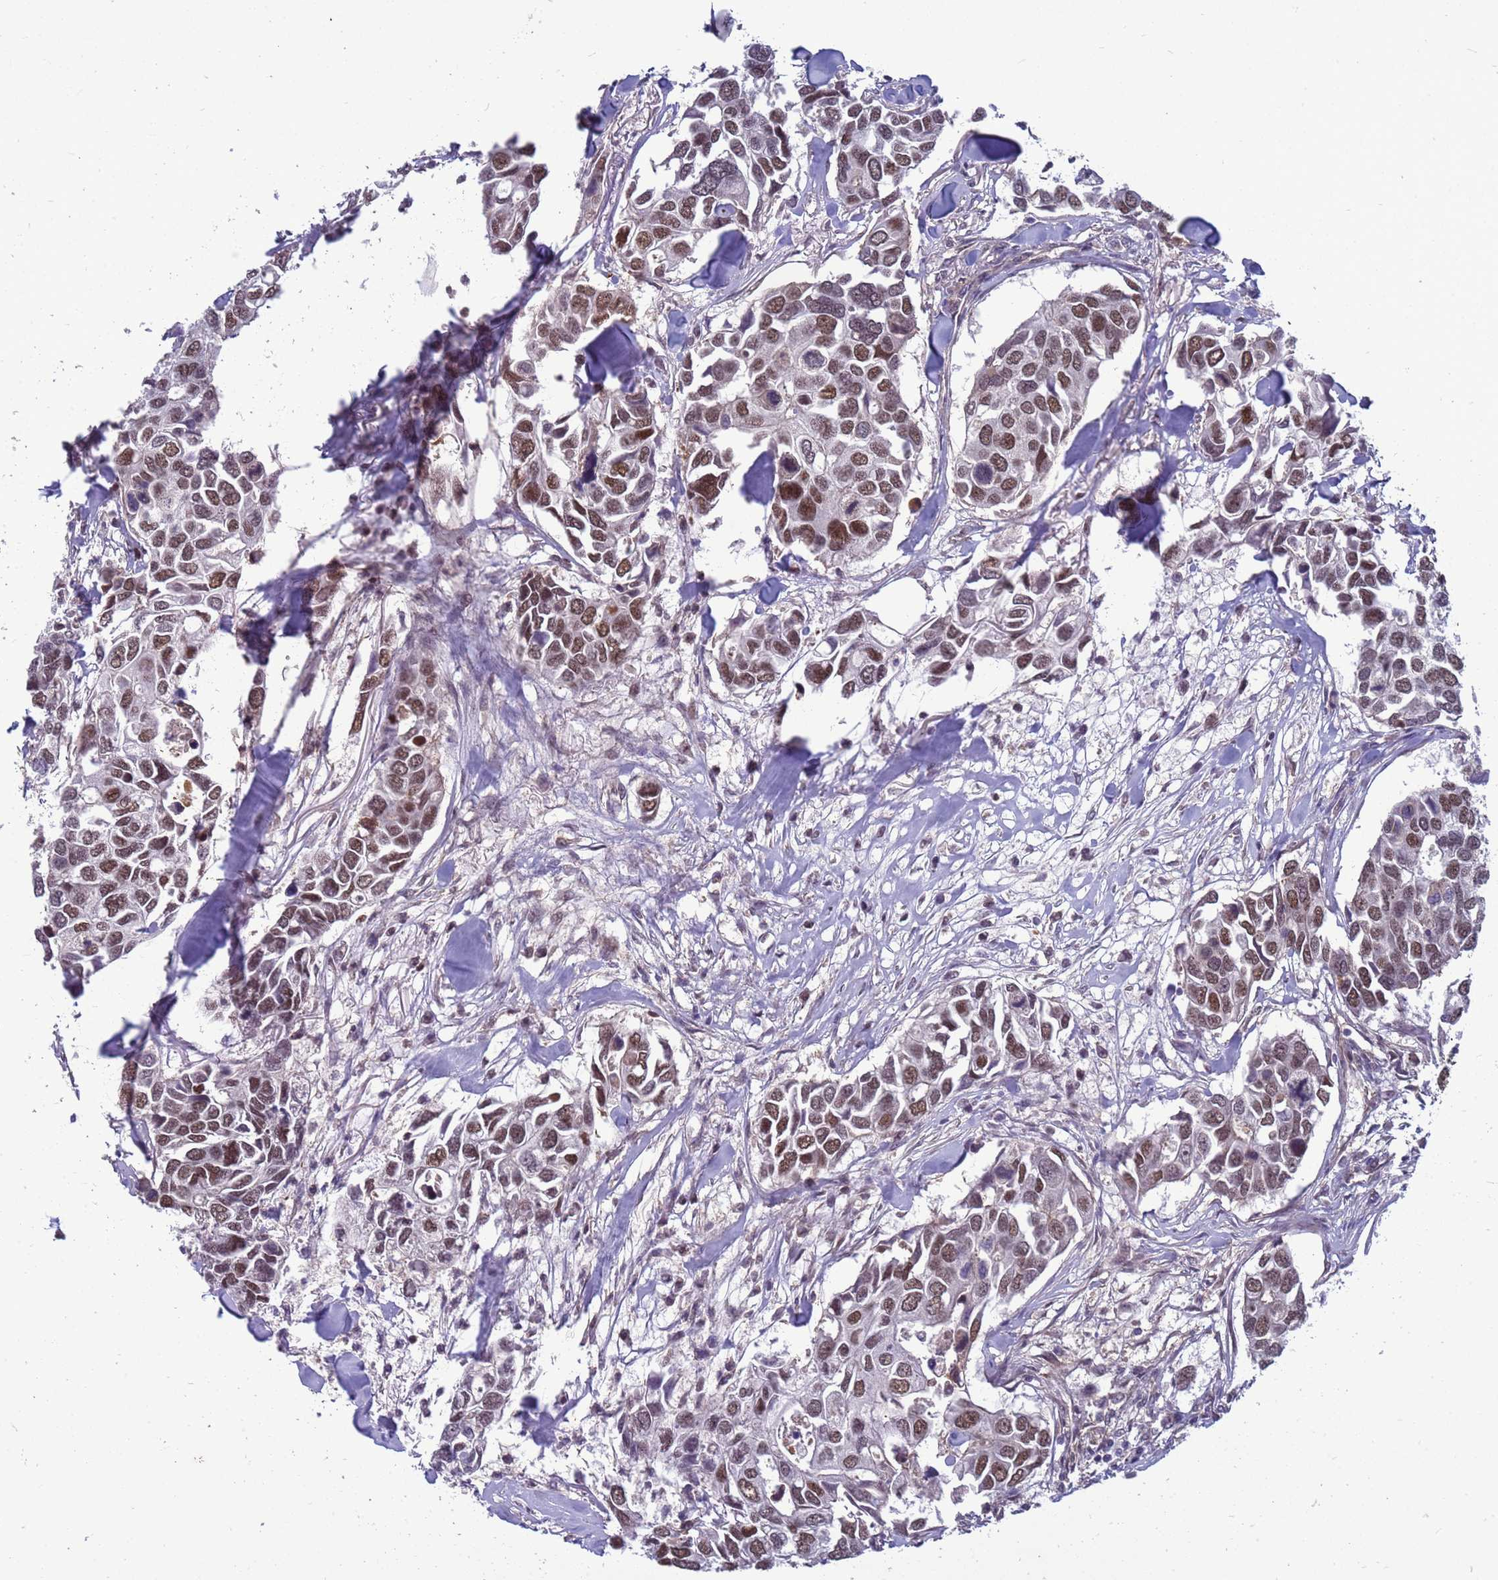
{"staining": {"intensity": "moderate", "quantity": ">75%", "location": "nuclear"}, "tissue": "breast cancer", "cell_type": "Tumor cells", "image_type": "cancer", "snomed": [{"axis": "morphology", "description": "Duct carcinoma"}, {"axis": "topography", "description": "Breast"}], "caption": "Immunohistochemistry of human intraductal carcinoma (breast) exhibits medium levels of moderate nuclear positivity in about >75% of tumor cells. The staining was performed using DAB, with brown indicating positive protein expression. Nuclei are stained blue with hematoxylin.", "gene": "NSL1", "patient": {"sex": "female", "age": 83}}